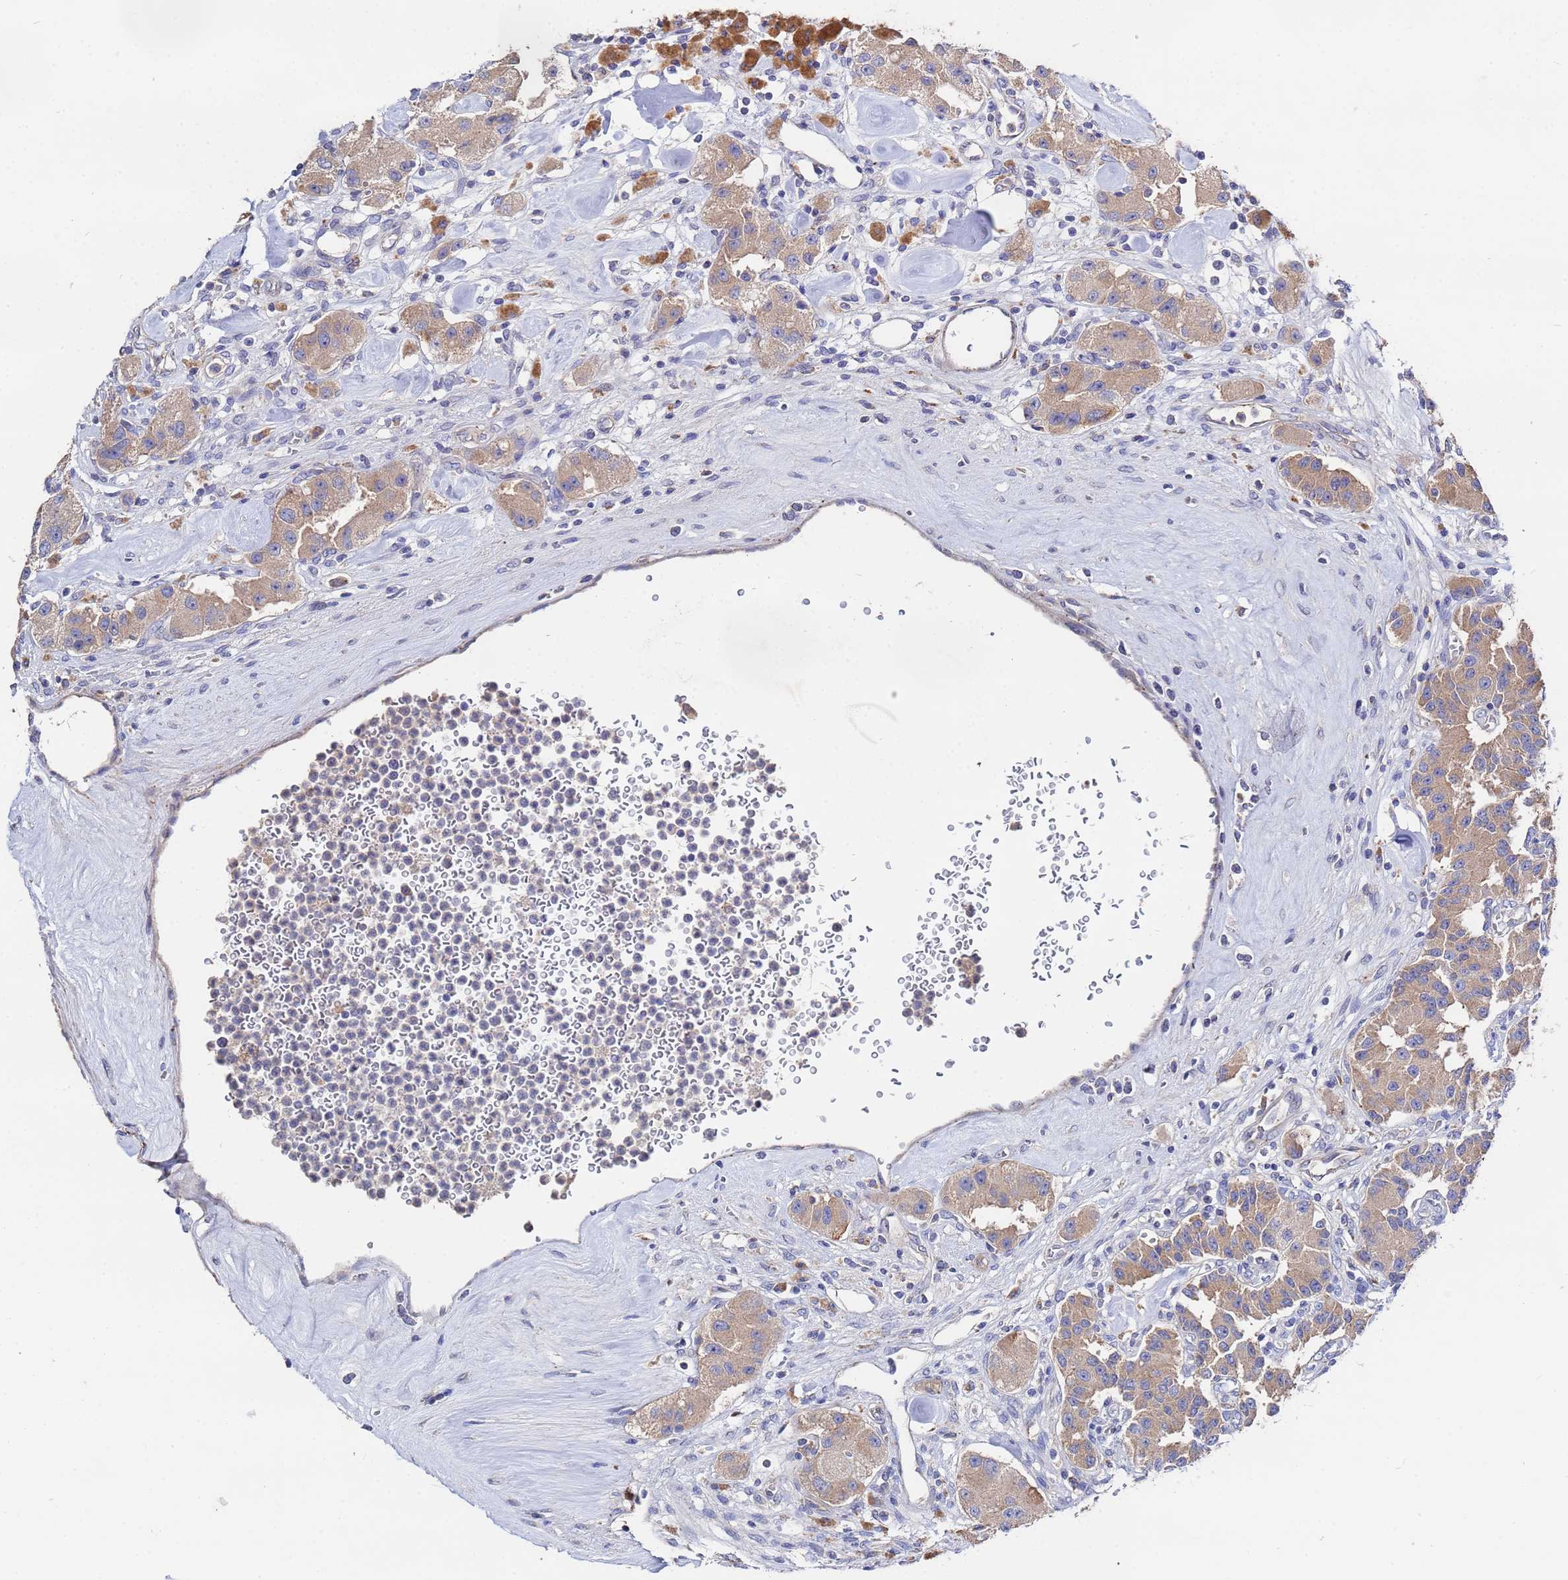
{"staining": {"intensity": "weak", "quantity": ">75%", "location": "cytoplasmic/membranous"}, "tissue": "carcinoid", "cell_type": "Tumor cells", "image_type": "cancer", "snomed": [{"axis": "morphology", "description": "Carcinoid, malignant, NOS"}, {"axis": "topography", "description": "Pancreas"}], "caption": "An immunohistochemistry micrograph of neoplastic tissue is shown. Protein staining in brown labels weak cytoplasmic/membranous positivity in carcinoid (malignant) within tumor cells. (Stains: DAB in brown, nuclei in blue, Microscopy: brightfield microscopy at high magnification).", "gene": "TCP10L", "patient": {"sex": "male", "age": 41}}